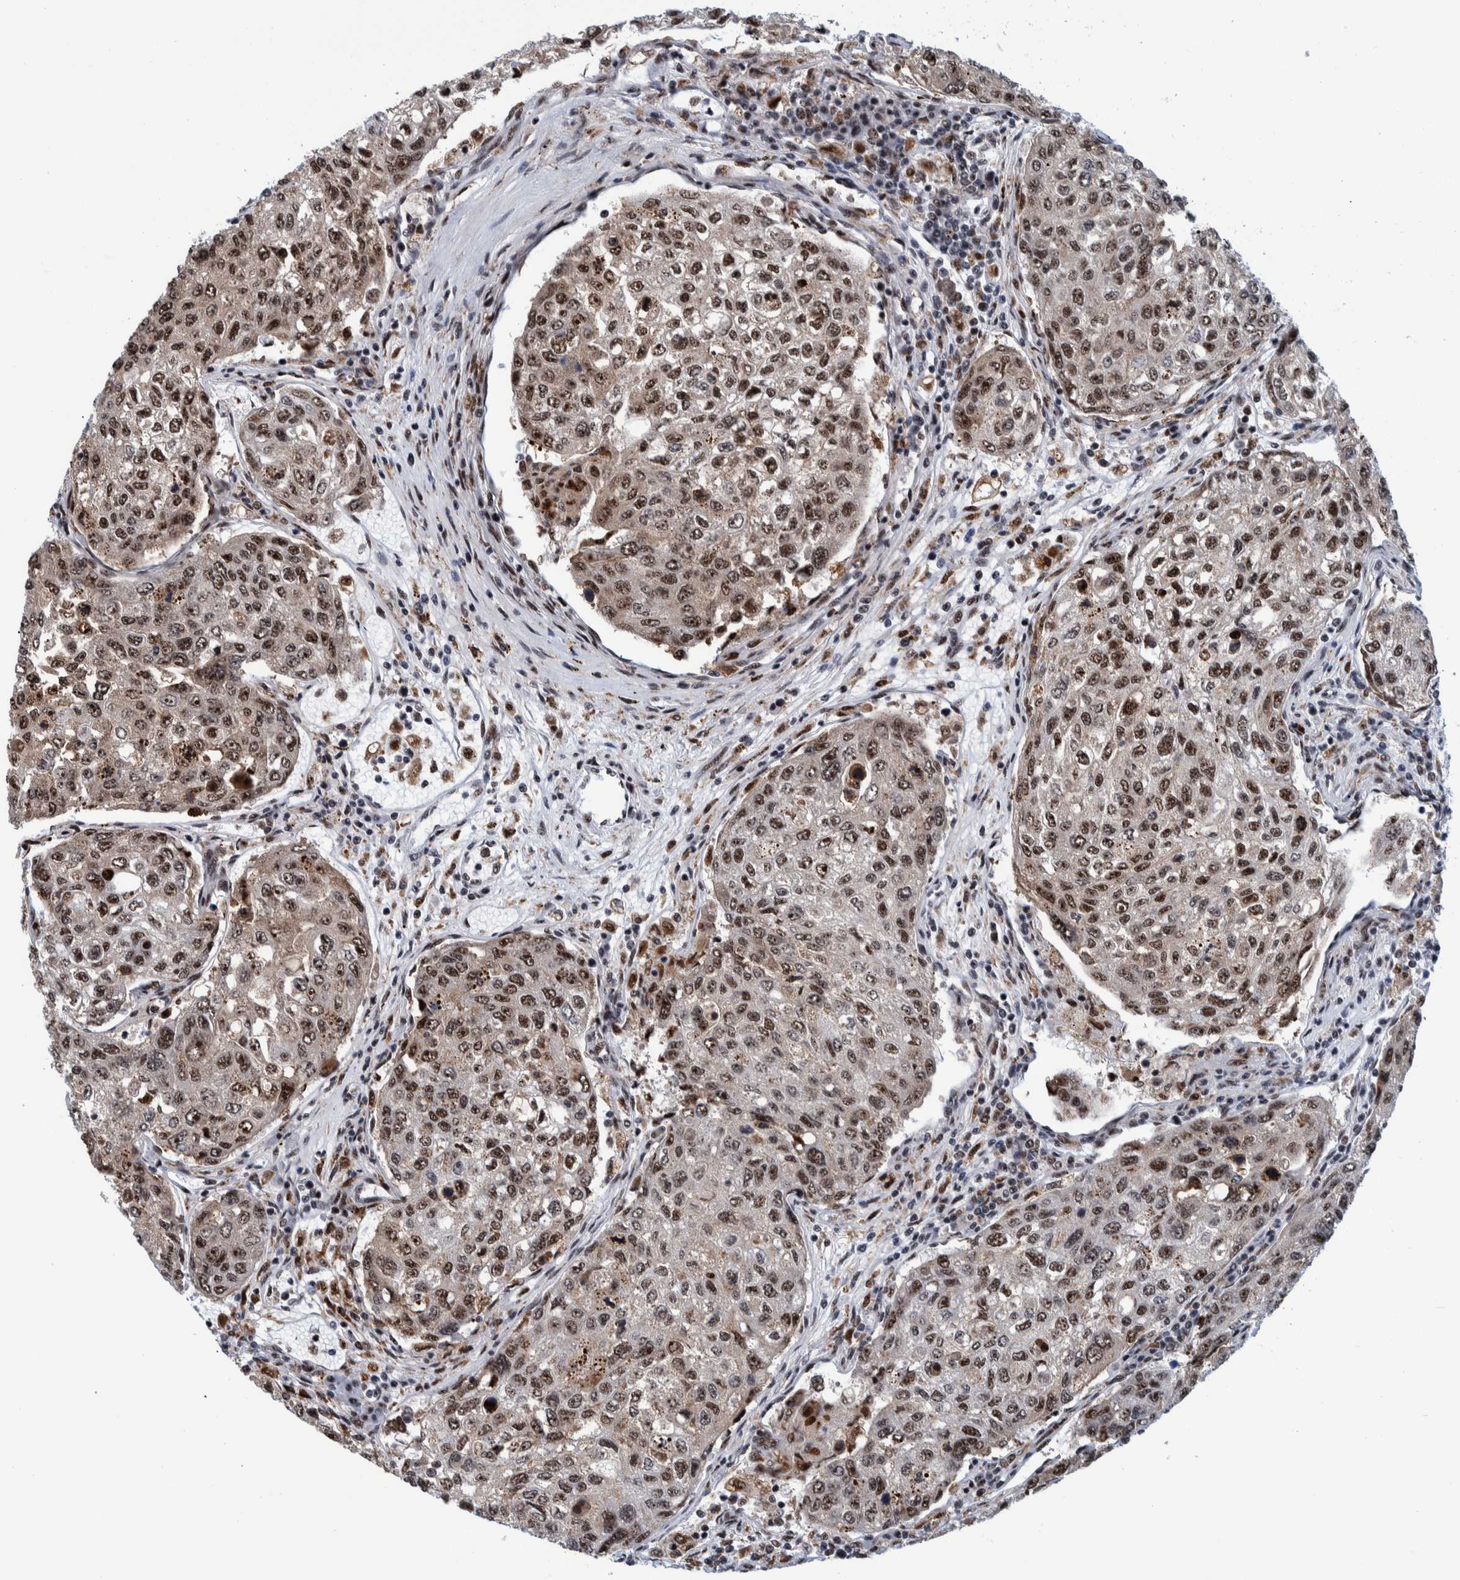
{"staining": {"intensity": "moderate", "quantity": ">75%", "location": "cytoplasmic/membranous,nuclear"}, "tissue": "urothelial cancer", "cell_type": "Tumor cells", "image_type": "cancer", "snomed": [{"axis": "morphology", "description": "Urothelial carcinoma, High grade"}, {"axis": "topography", "description": "Lymph node"}, {"axis": "topography", "description": "Urinary bladder"}], "caption": "An image of urothelial cancer stained for a protein exhibits moderate cytoplasmic/membranous and nuclear brown staining in tumor cells.", "gene": "EFTUD2", "patient": {"sex": "male", "age": 51}}